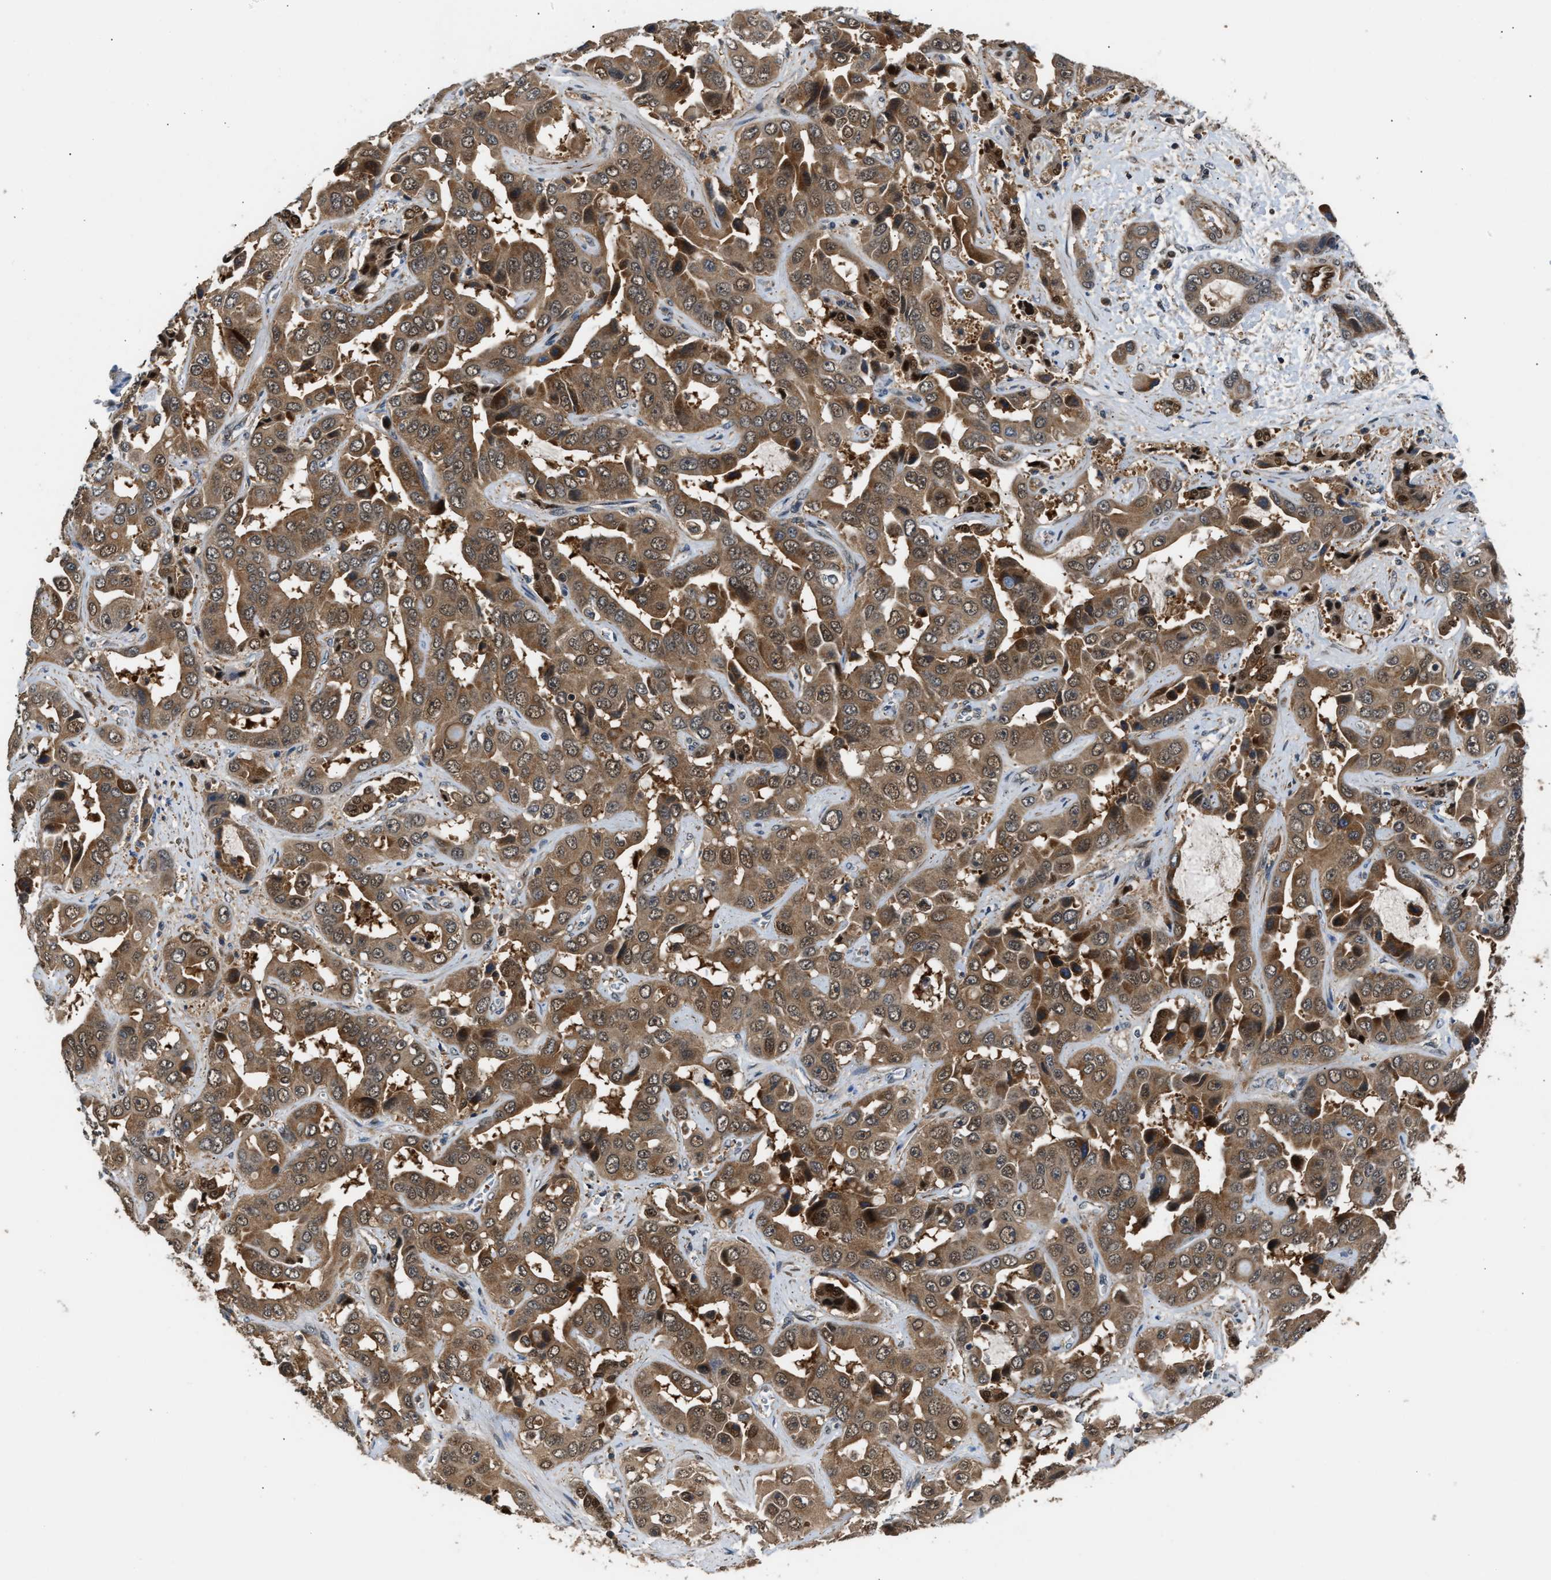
{"staining": {"intensity": "moderate", "quantity": ">75%", "location": "cytoplasmic/membranous"}, "tissue": "liver cancer", "cell_type": "Tumor cells", "image_type": "cancer", "snomed": [{"axis": "morphology", "description": "Cholangiocarcinoma"}, {"axis": "topography", "description": "Liver"}], "caption": "Human liver cancer stained with a protein marker demonstrates moderate staining in tumor cells.", "gene": "PPA1", "patient": {"sex": "female", "age": 52}}